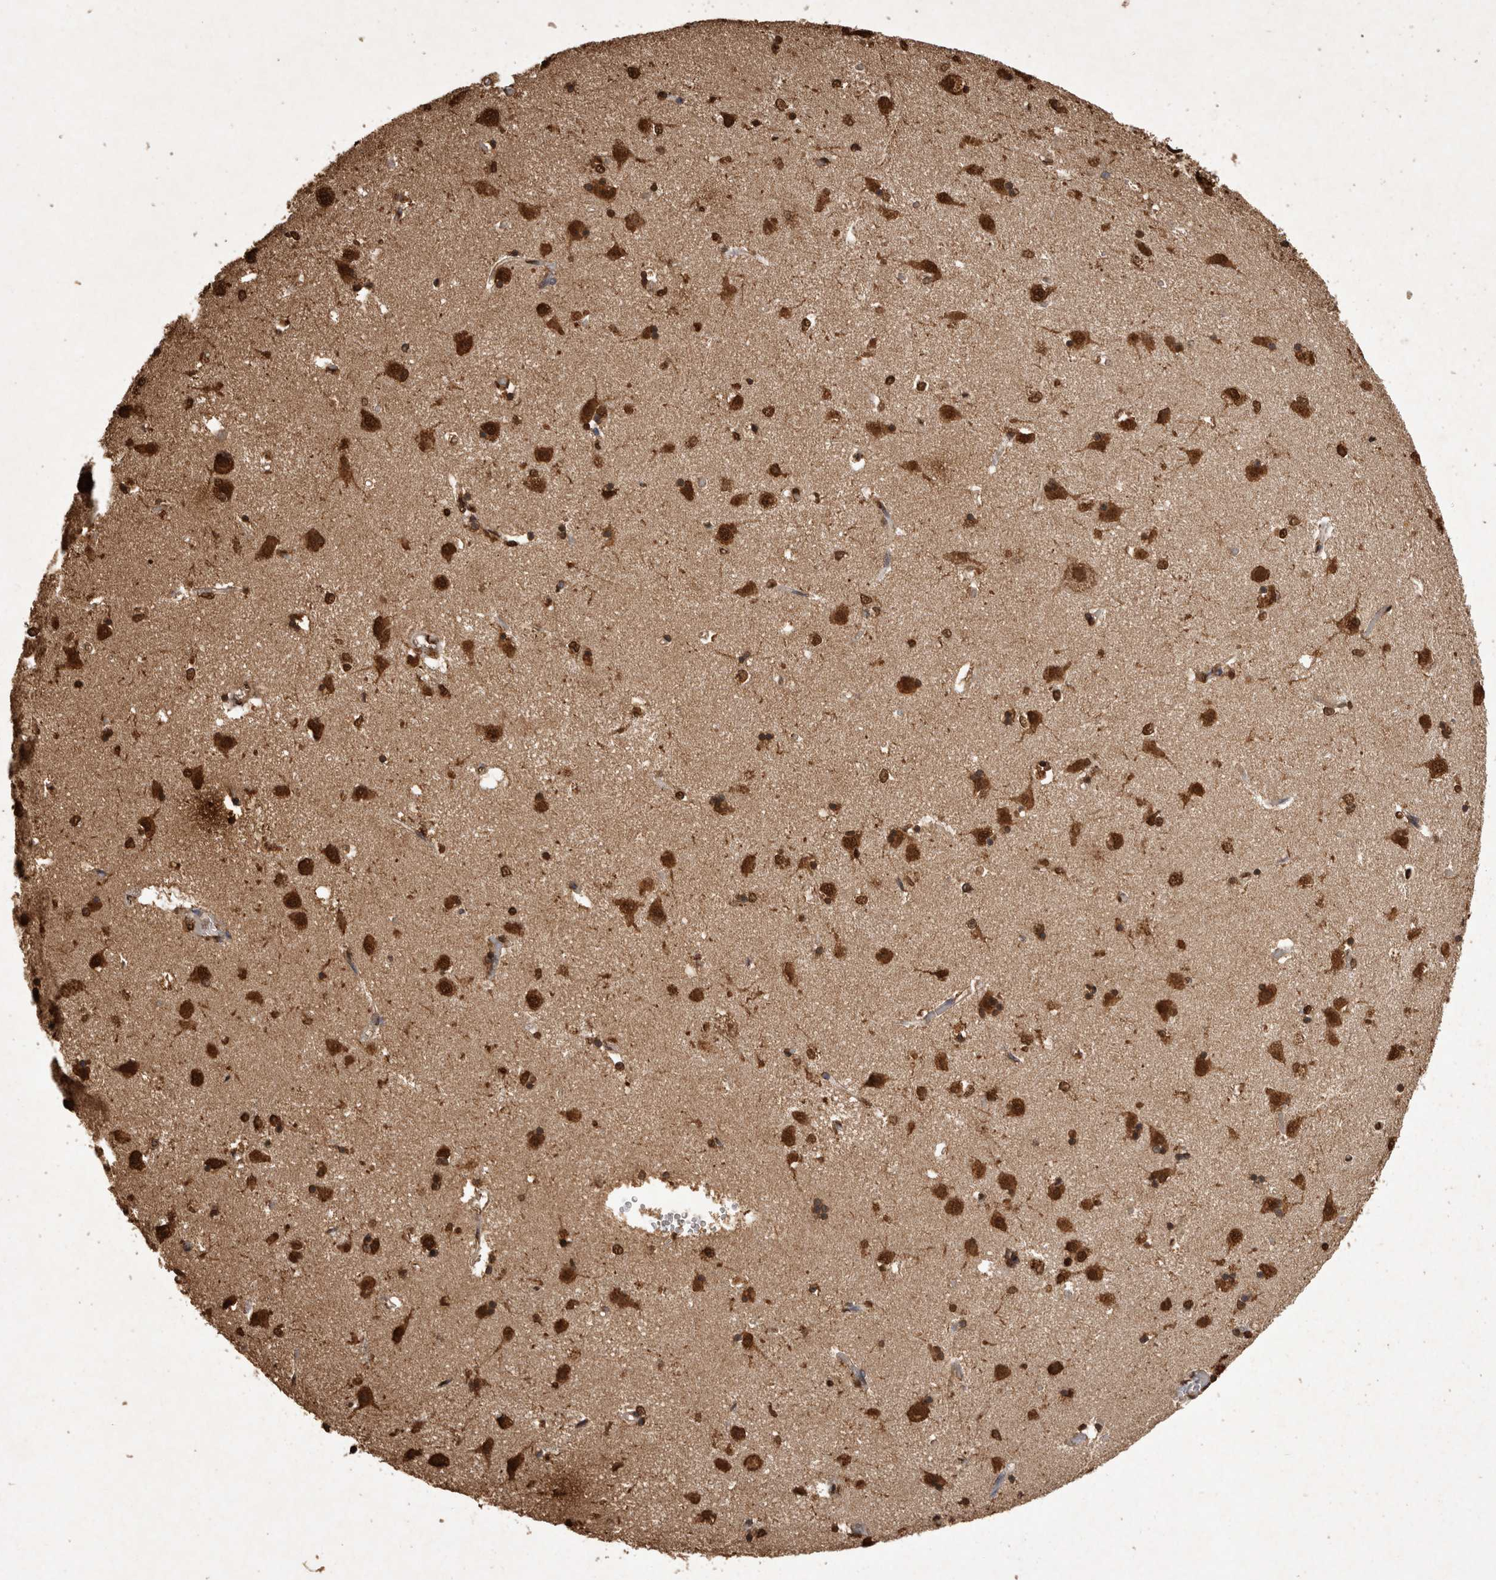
{"staining": {"intensity": "strong", "quantity": ">75%", "location": "cytoplasmic/membranous,nuclear"}, "tissue": "caudate", "cell_type": "Glial cells", "image_type": "normal", "snomed": [{"axis": "morphology", "description": "Normal tissue, NOS"}, {"axis": "topography", "description": "Lateral ventricle wall"}], "caption": "This photomicrograph shows unremarkable caudate stained with immunohistochemistry to label a protein in brown. The cytoplasmic/membranous,nuclear of glial cells show strong positivity for the protein. Nuclei are counter-stained blue.", "gene": "OAS2", "patient": {"sex": "male", "age": 45}}